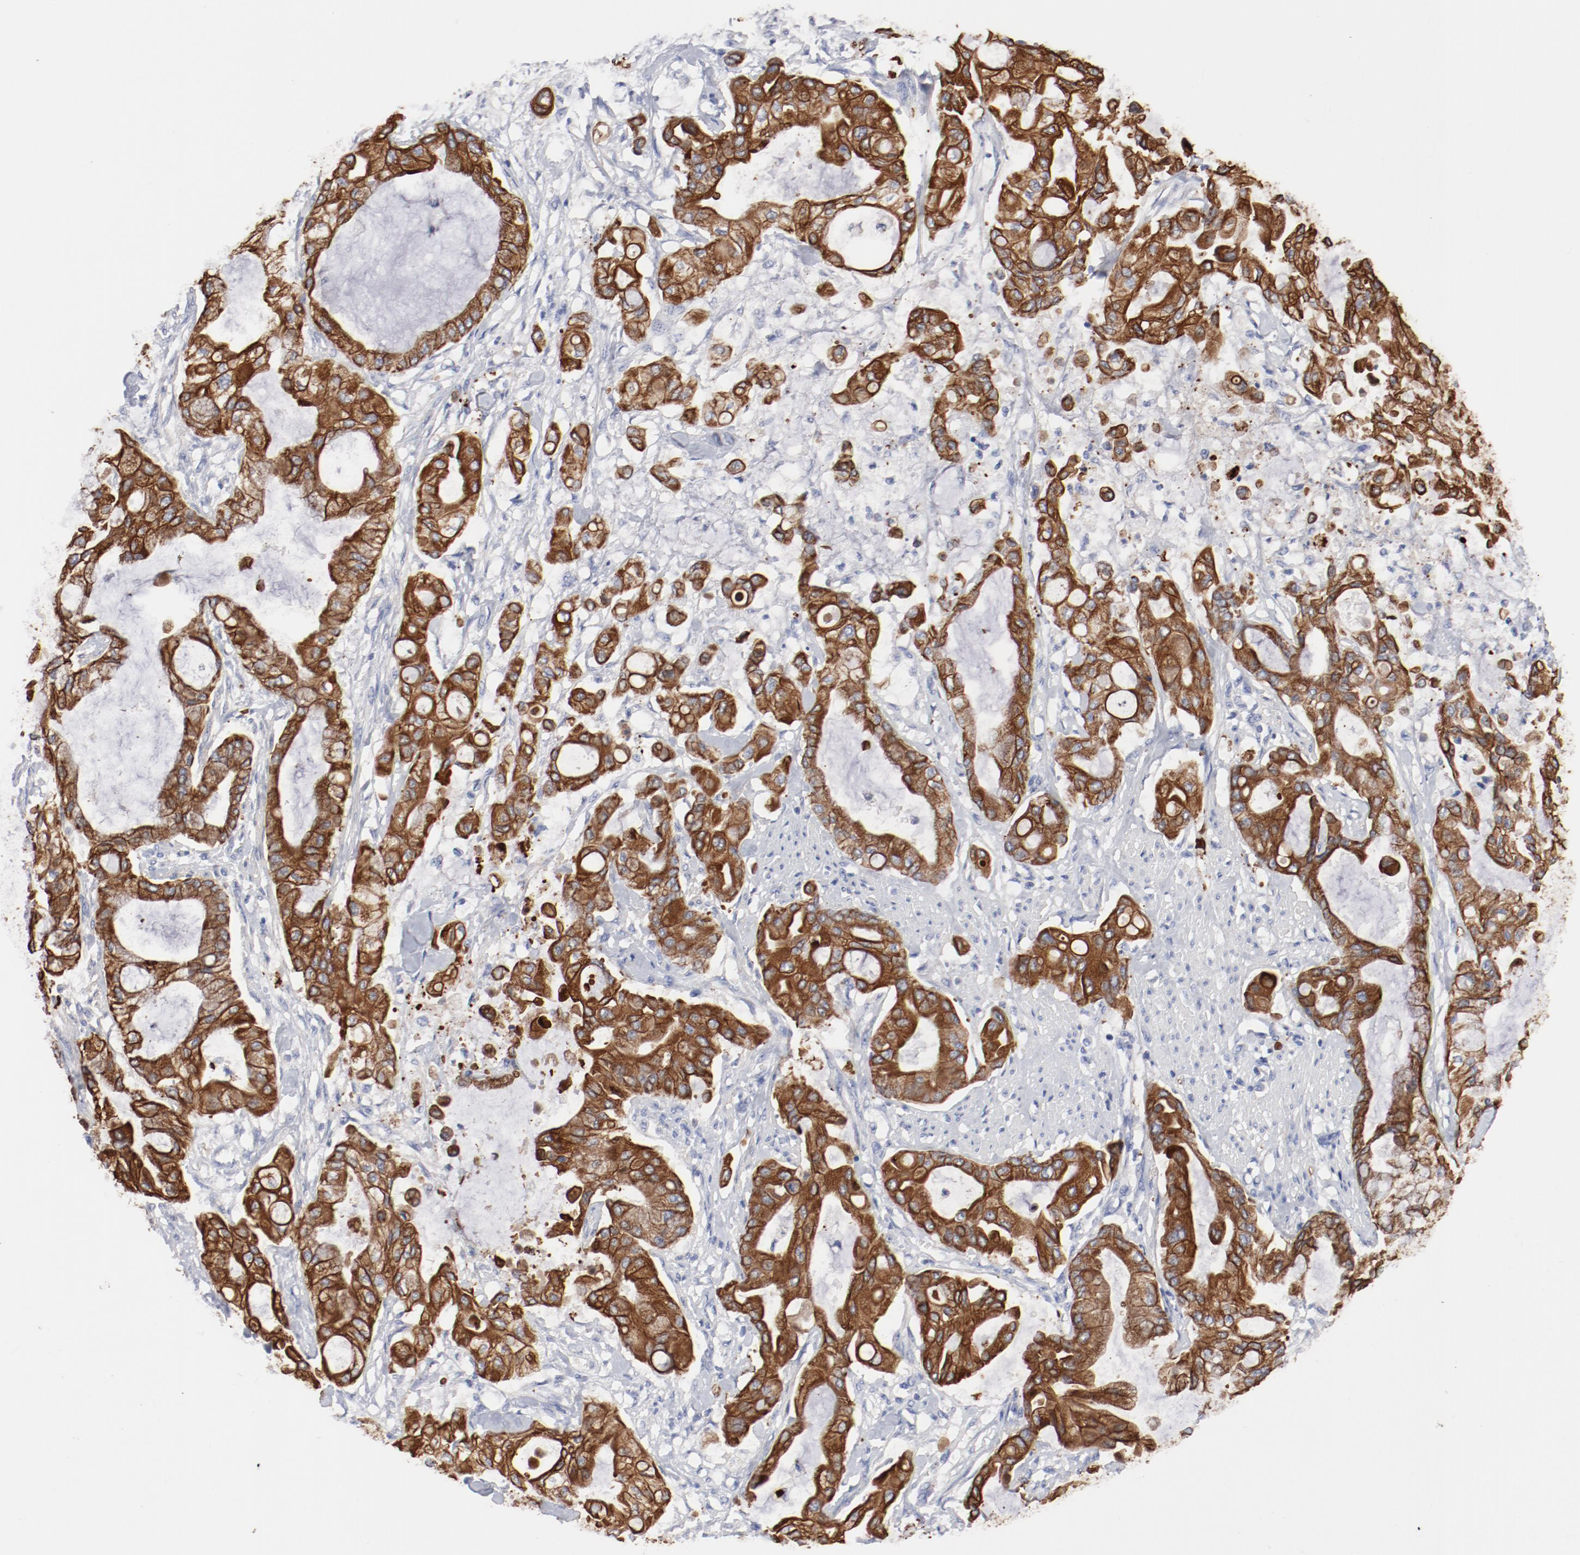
{"staining": {"intensity": "strong", "quantity": ">75%", "location": "cytoplasmic/membranous"}, "tissue": "pancreatic cancer", "cell_type": "Tumor cells", "image_type": "cancer", "snomed": [{"axis": "morphology", "description": "Adenocarcinoma, NOS"}, {"axis": "morphology", "description": "Adenocarcinoma, metastatic, NOS"}, {"axis": "topography", "description": "Lymph node"}, {"axis": "topography", "description": "Pancreas"}, {"axis": "topography", "description": "Duodenum"}], "caption": "DAB (3,3'-diaminobenzidine) immunohistochemical staining of pancreatic cancer (metastatic adenocarcinoma) reveals strong cytoplasmic/membranous protein staining in approximately >75% of tumor cells.", "gene": "TSPAN6", "patient": {"sex": "female", "age": 64}}